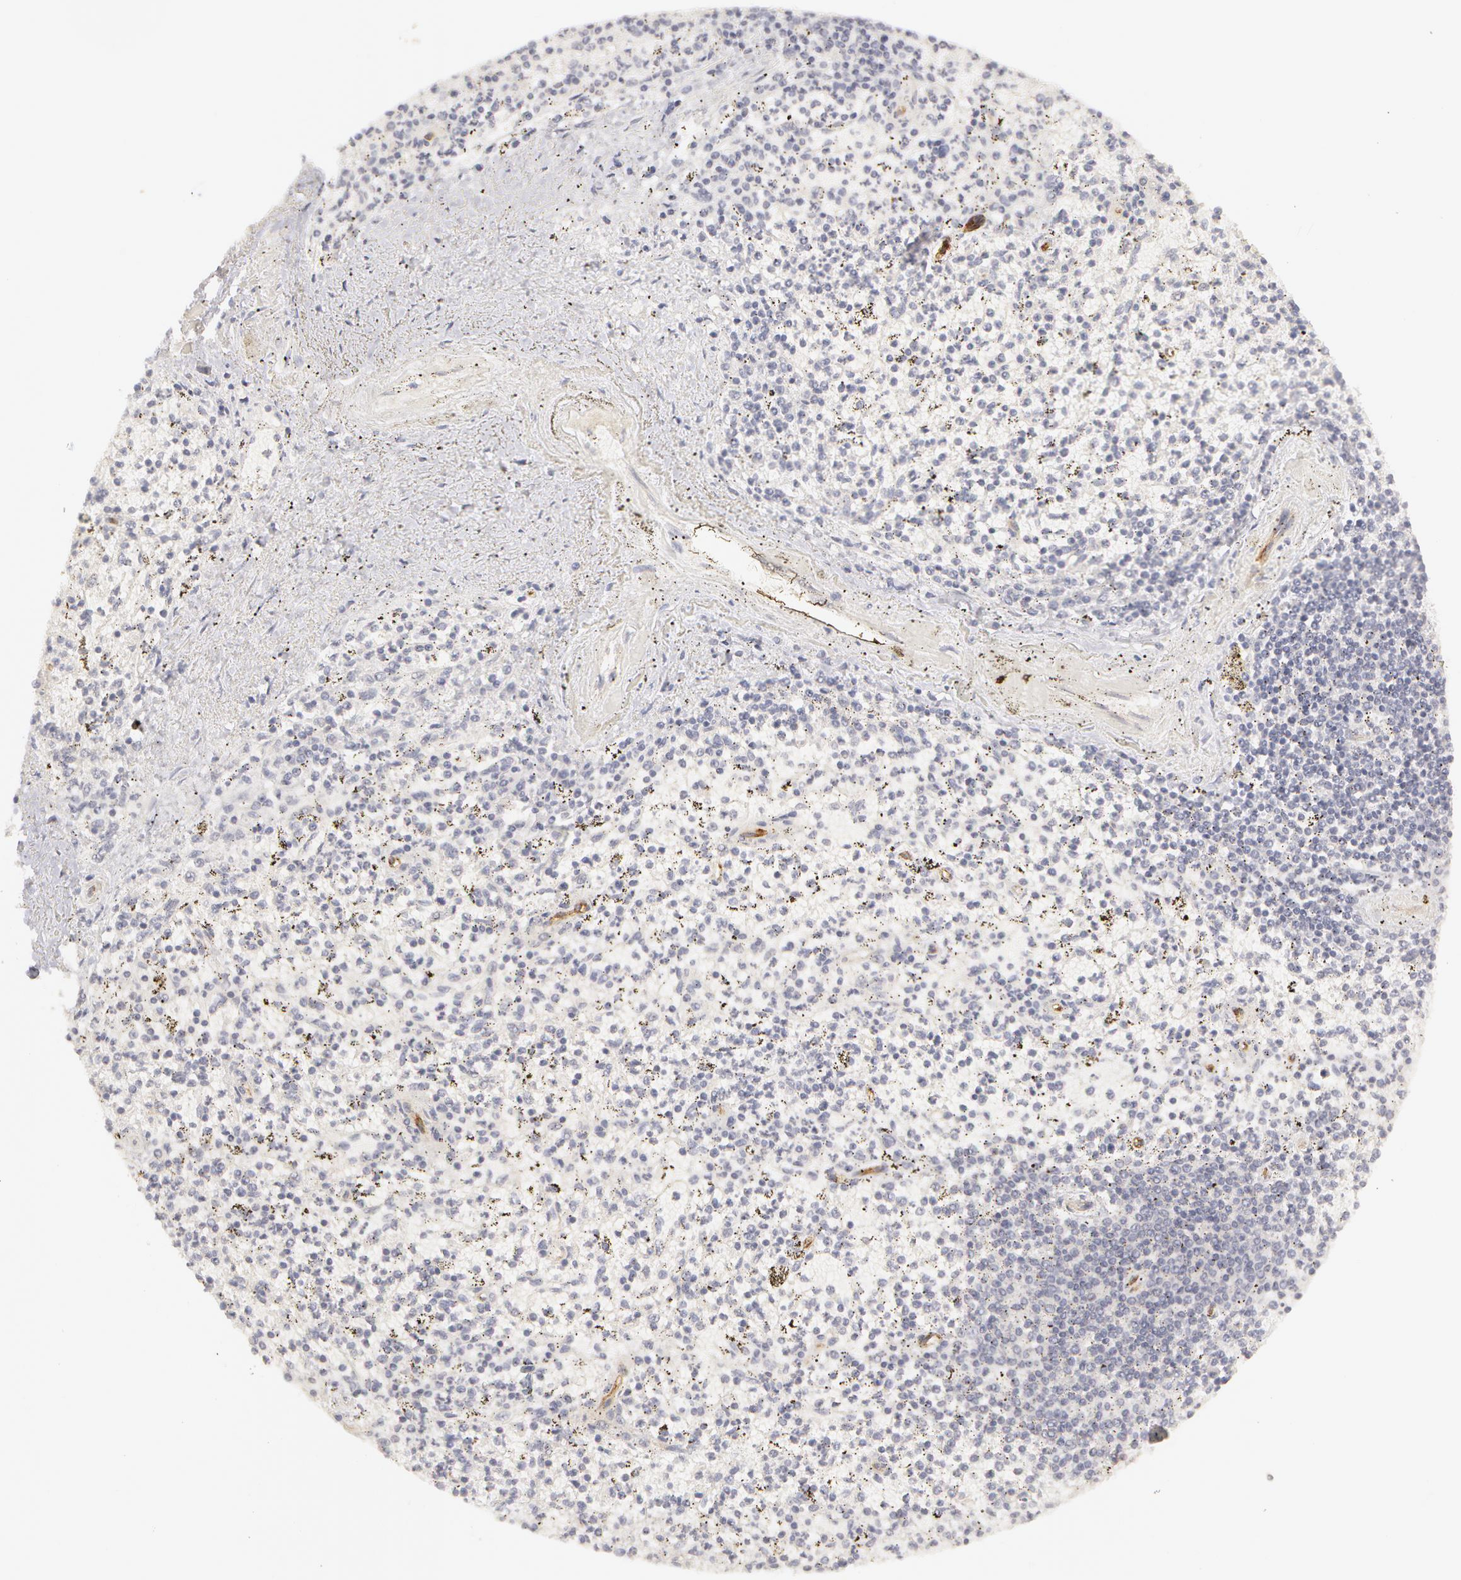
{"staining": {"intensity": "negative", "quantity": "none", "location": "none"}, "tissue": "spleen", "cell_type": "Cells in red pulp", "image_type": "normal", "snomed": [{"axis": "morphology", "description": "Normal tissue, NOS"}, {"axis": "topography", "description": "Spleen"}], "caption": "Cells in red pulp show no significant positivity in unremarkable spleen. (DAB (3,3'-diaminobenzidine) immunohistochemistry (IHC) visualized using brightfield microscopy, high magnification).", "gene": "ABCB1", "patient": {"sex": "male", "age": 72}}